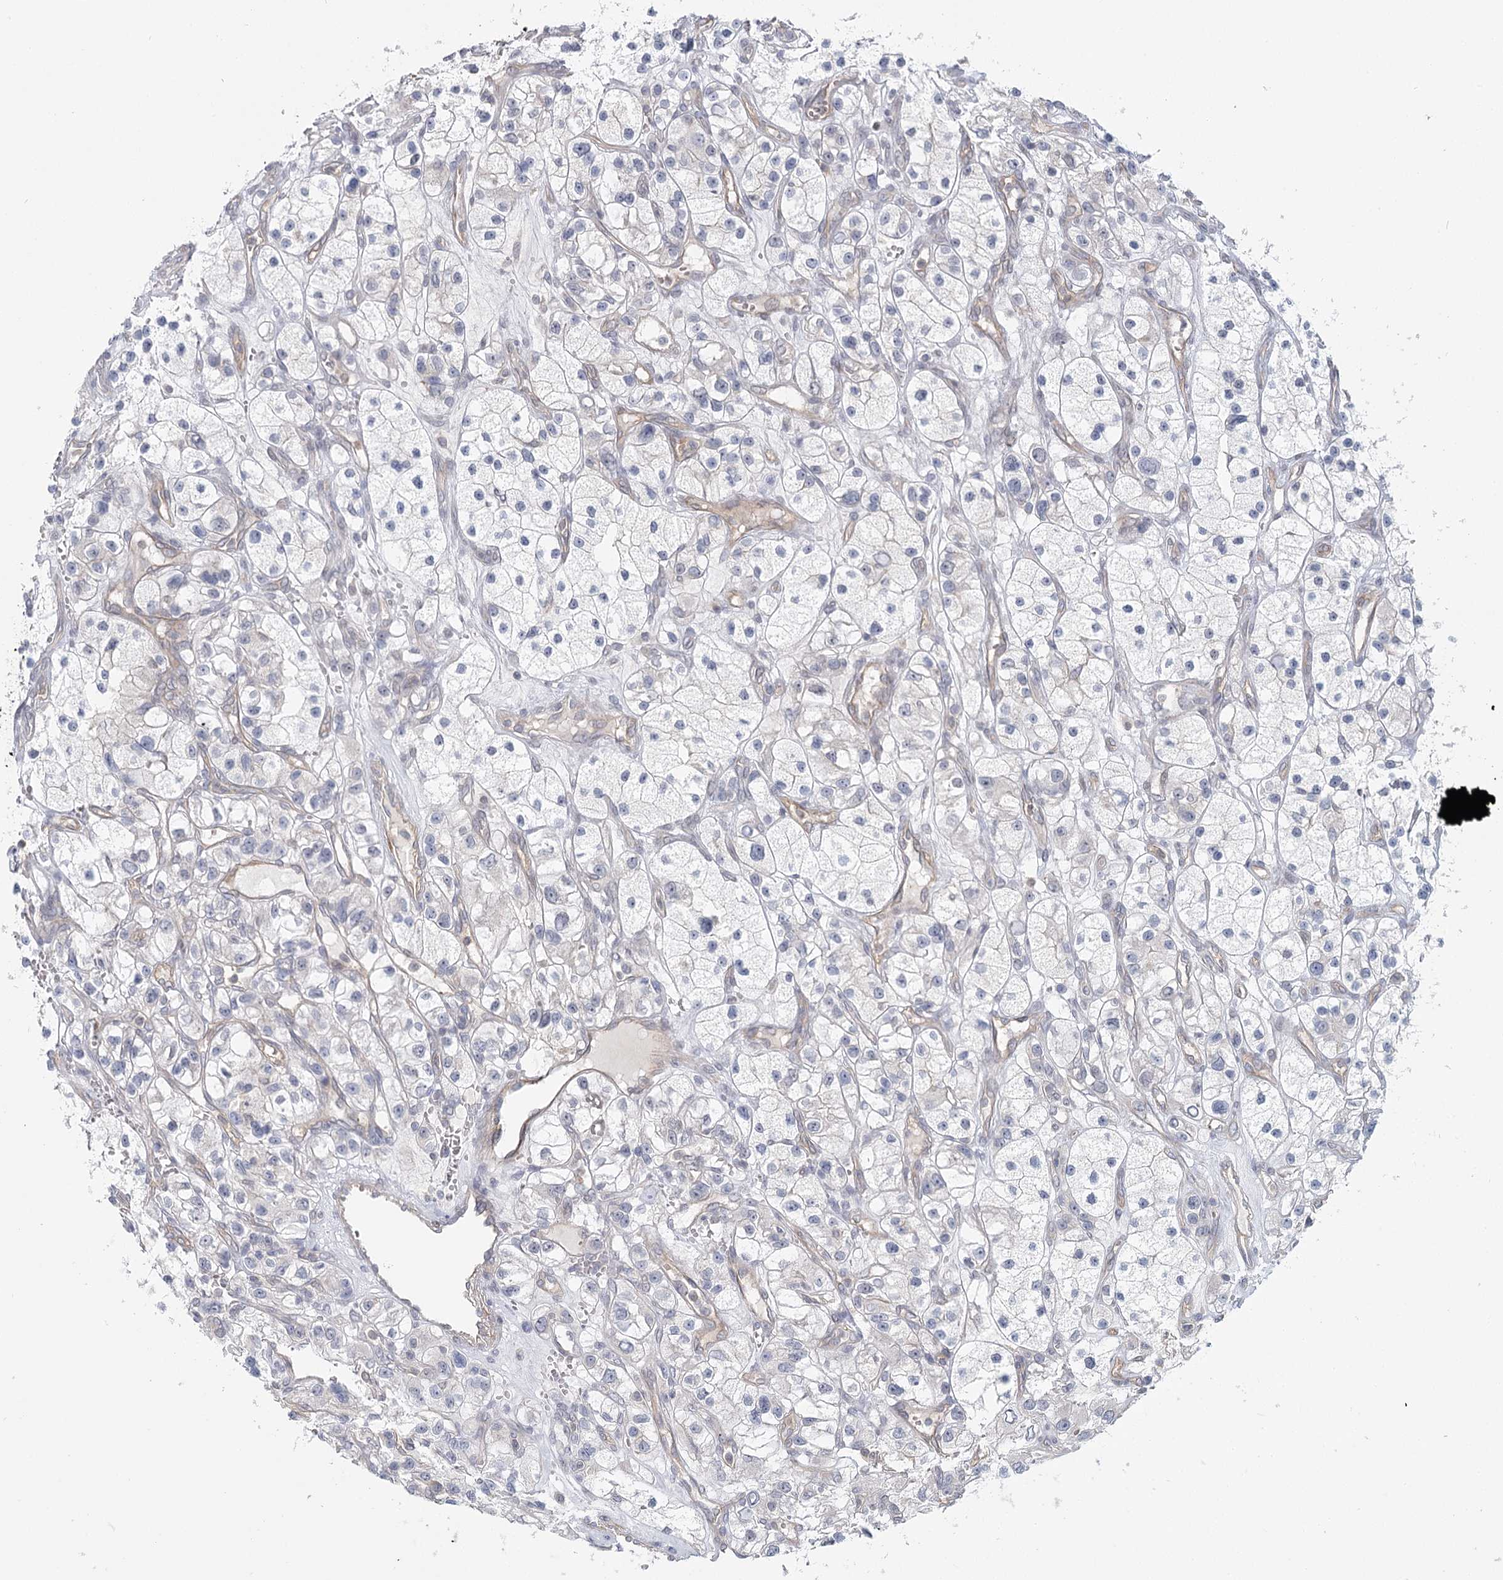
{"staining": {"intensity": "negative", "quantity": "none", "location": "none"}, "tissue": "renal cancer", "cell_type": "Tumor cells", "image_type": "cancer", "snomed": [{"axis": "morphology", "description": "Adenocarcinoma, NOS"}, {"axis": "topography", "description": "Kidney"}], "caption": "The immunohistochemistry histopathology image has no significant staining in tumor cells of renal cancer (adenocarcinoma) tissue. The staining is performed using DAB (3,3'-diaminobenzidine) brown chromogen with nuclei counter-stained in using hematoxylin.", "gene": "USP11", "patient": {"sex": "female", "age": 57}}